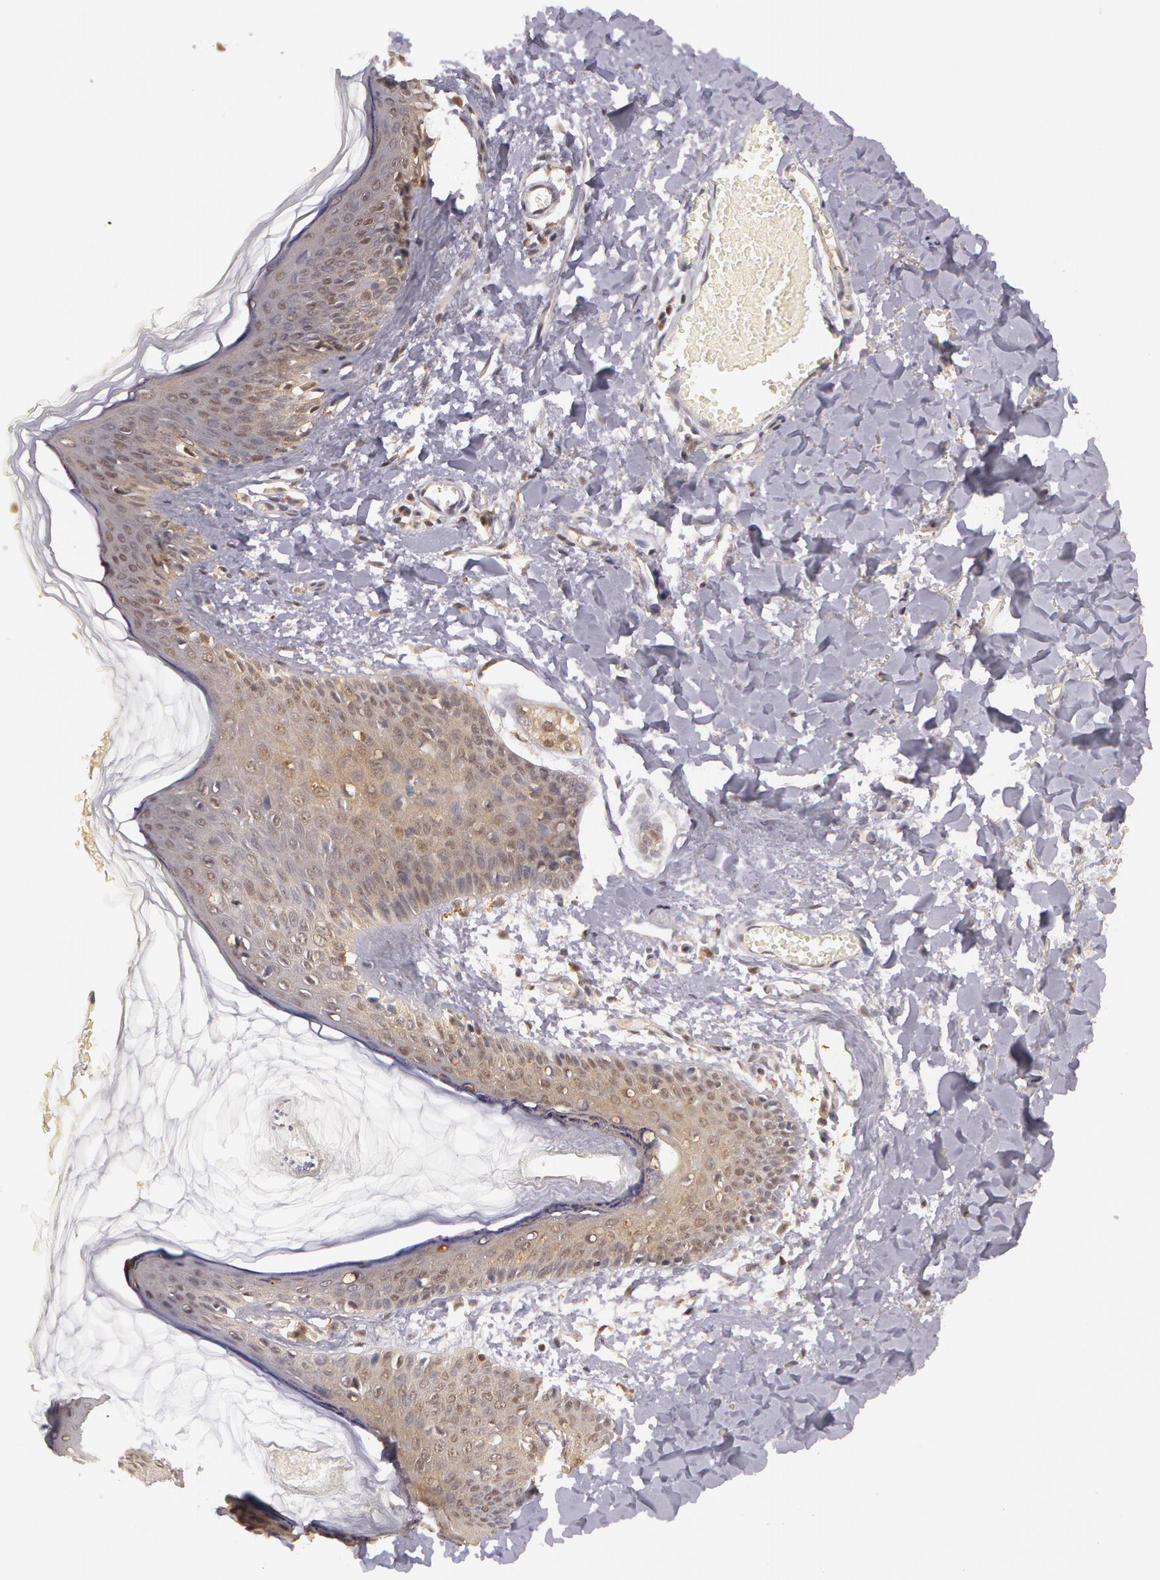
{"staining": {"intensity": "weak", "quantity": ">75%", "location": "cytoplasmic/membranous"}, "tissue": "skin", "cell_type": "Fibroblasts", "image_type": "normal", "snomed": [{"axis": "morphology", "description": "Normal tissue, NOS"}, {"axis": "morphology", "description": "Sarcoma, NOS"}, {"axis": "topography", "description": "Skin"}, {"axis": "topography", "description": "Soft tissue"}], "caption": "Immunohistochemistry (IHC) of unremarkable skin displays low levels of weak cytoplasmic/membranous staining in about >75% of fibroblasts.", "gene": "AHSA1", "patient": {"sex": "female", "age": 51}}